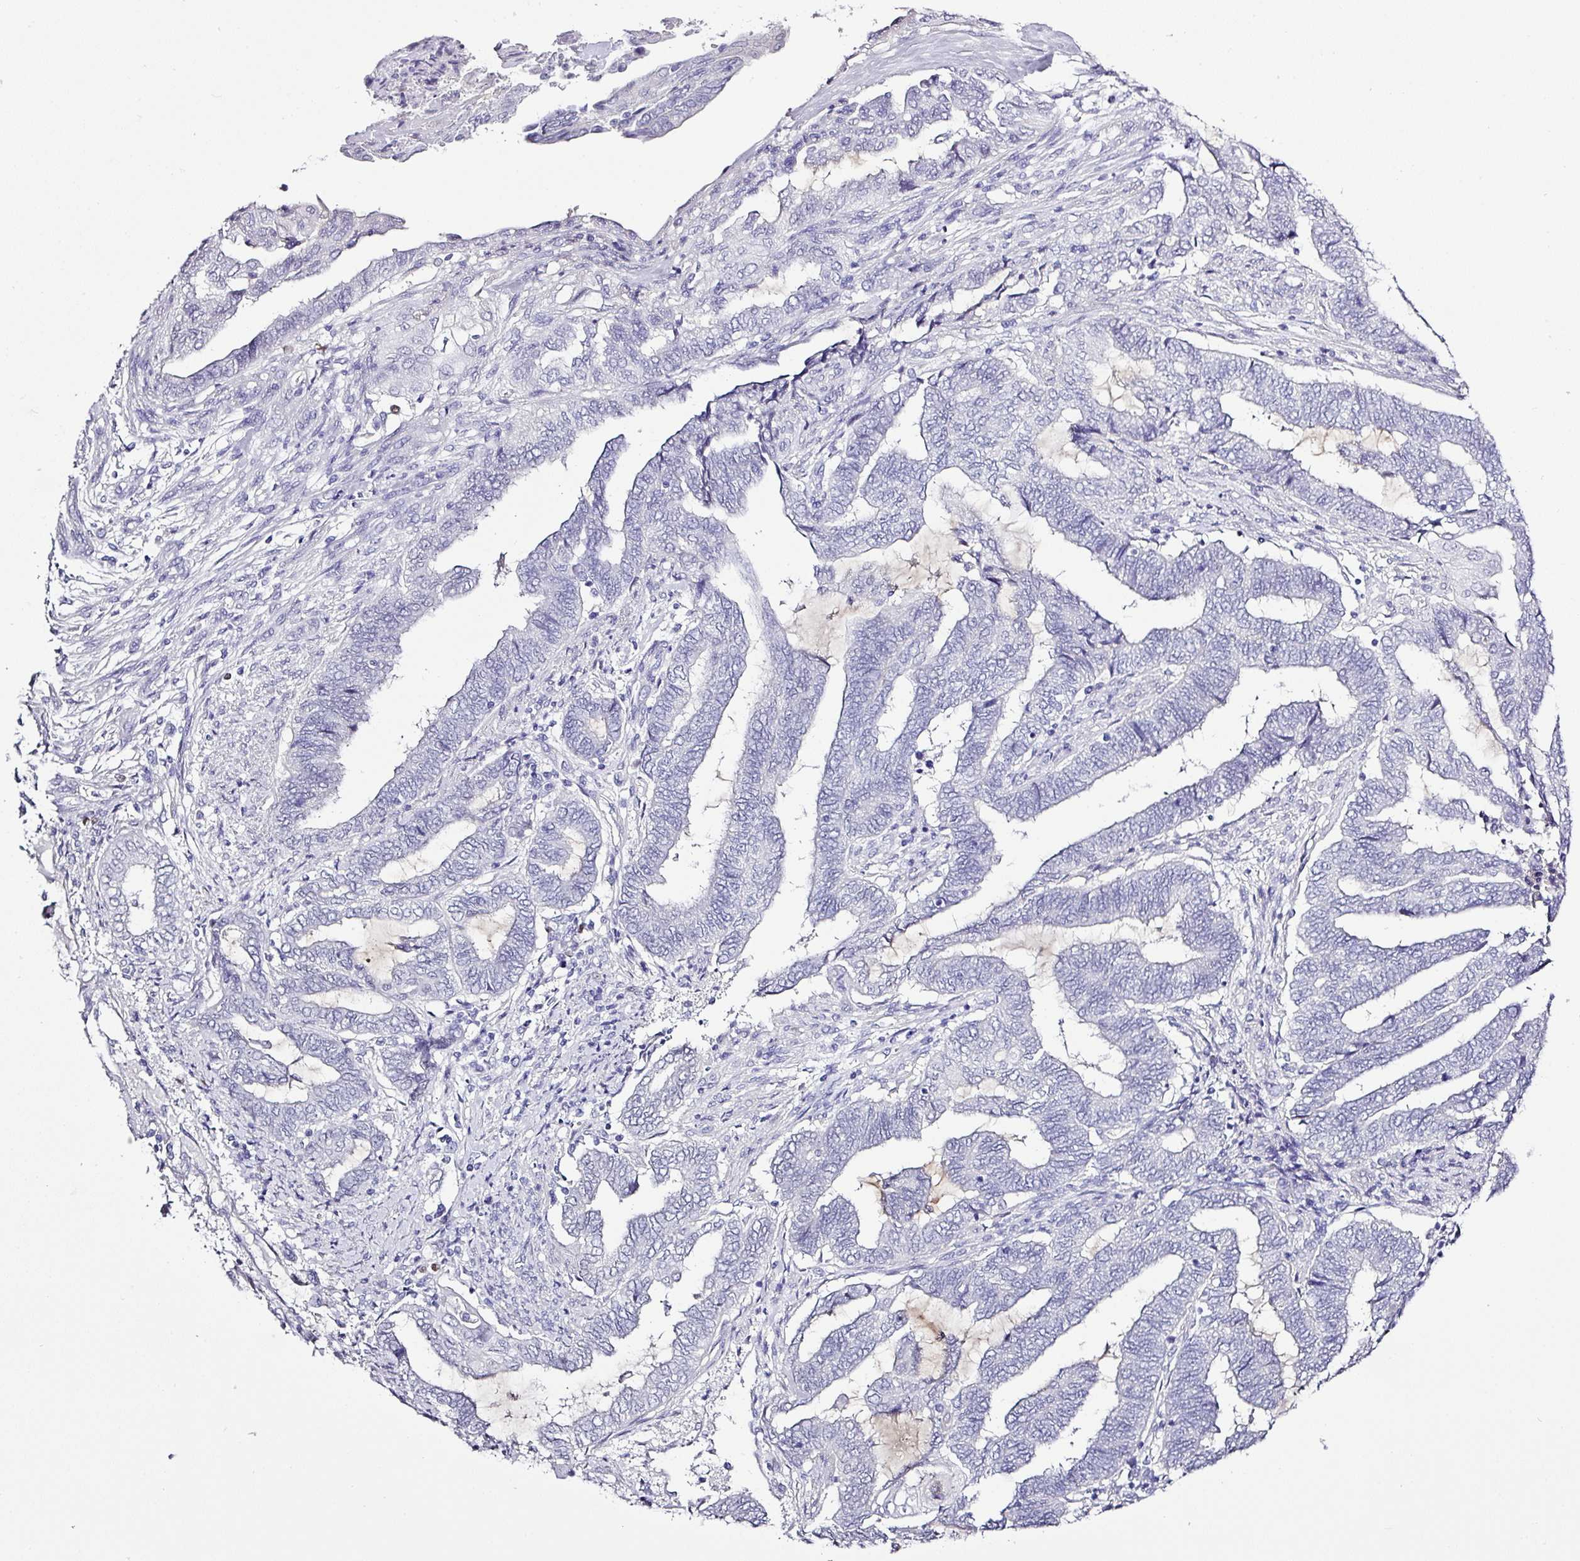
{"staining": {"intensity": "negative", "quantity": "none", "location": "none"}, "tissue": "endometrial cancer", "cell_type": "Tumor cells", "image_type": "cancer", "snomed": [{"axis": "morphology", "description": "Adenocarcinoma, NOS"}, {"axis": "topography", "description": "Uterus"}, {"axis": "topography", "description": "Endometrium"}], "caption": "Immunohistochemistry photomicrograph of neoplastic tissue: adenocarcinoma (endometrial) stained with DAB reveals no significant protein staining in tumor cells. Nuclei are stained in blue.", "gene": "BCL11A", "patient": {"sex": "female", "age": 70}}